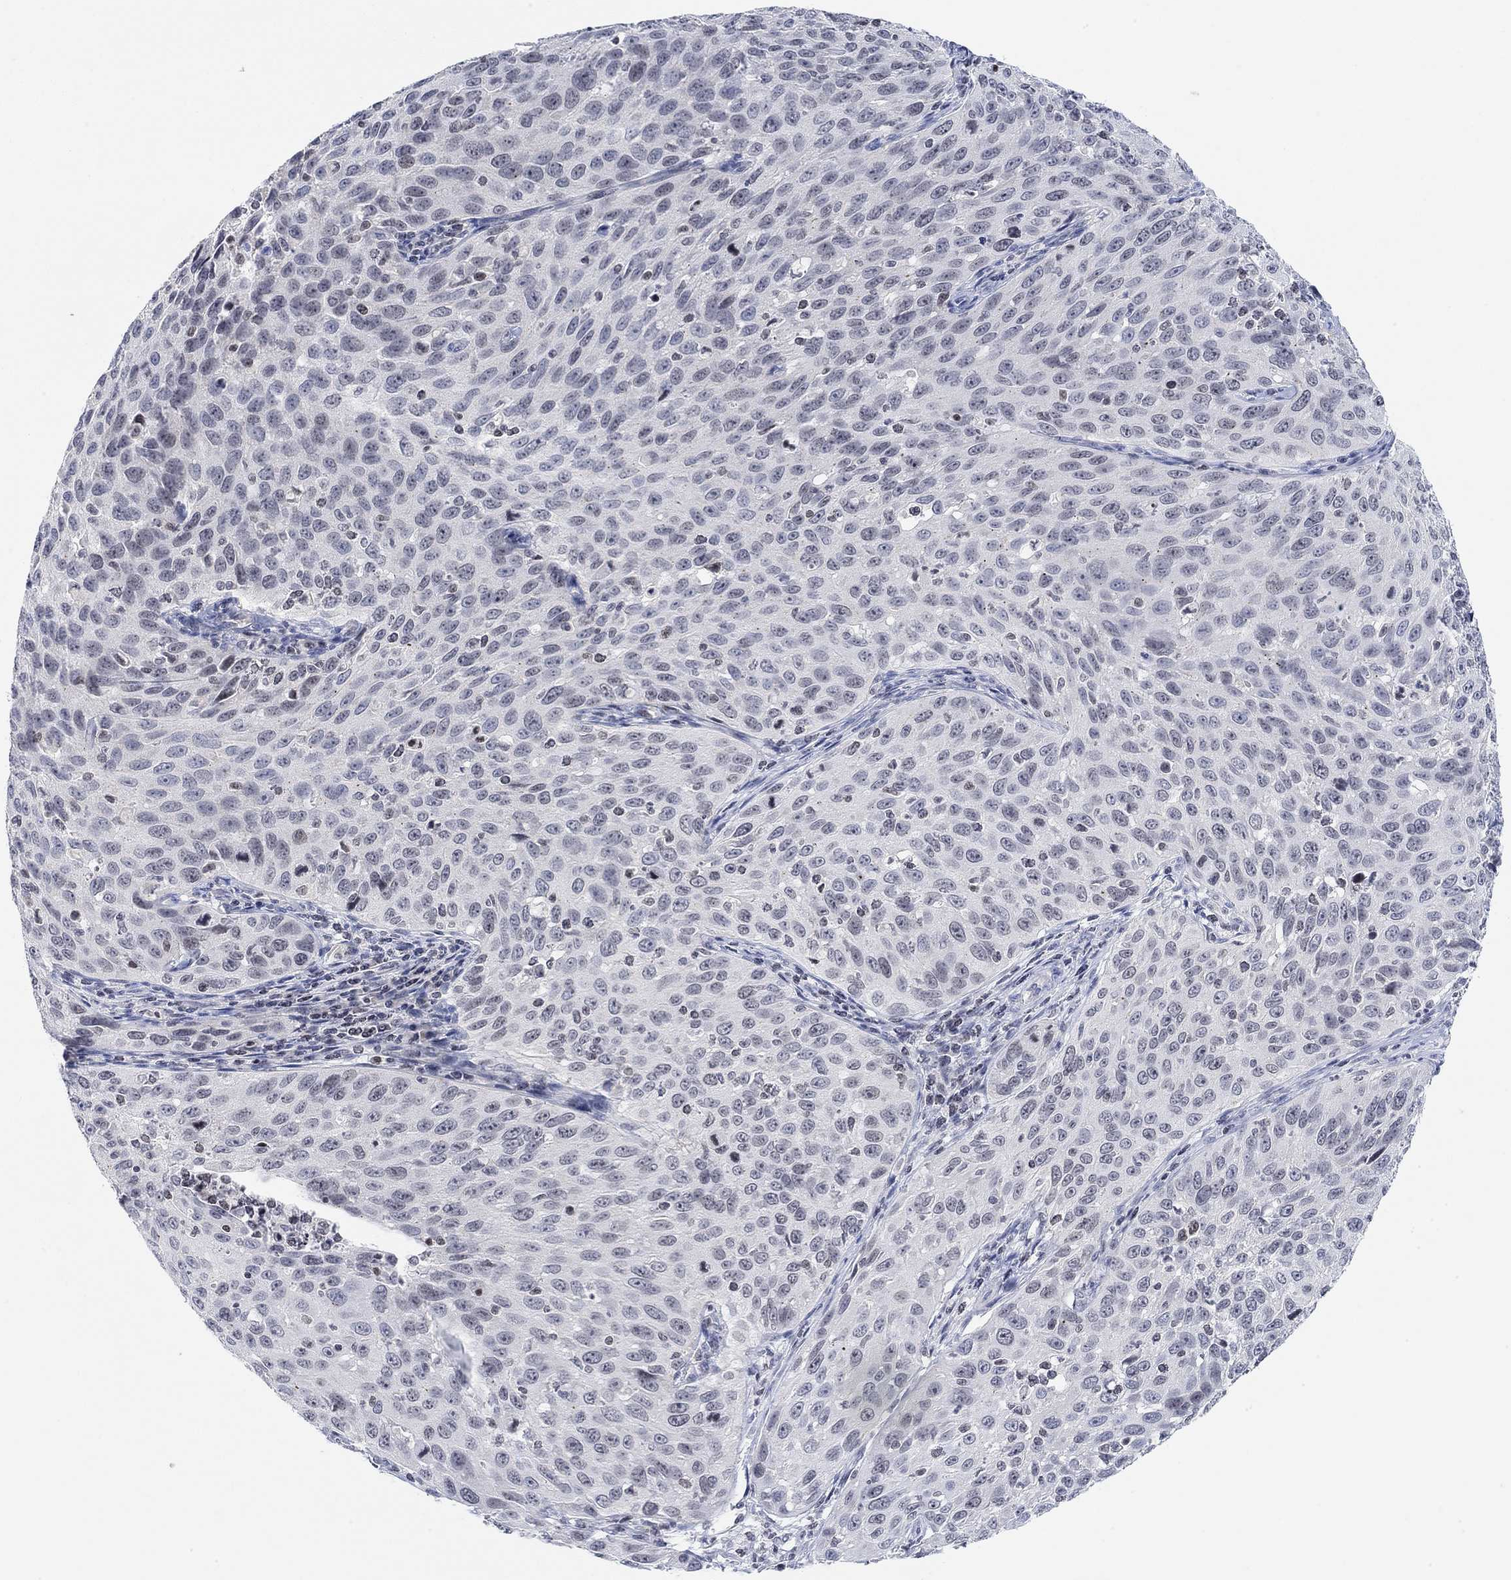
{"staining": {"intensity": "negative", "quantity": "none", "location": "none"}, "tissue": "cervical cancer", "cell_type": "Tumor cells", "image_type": "cancer", "snomed": [{"axis": "morphology", "description": "Squamous cell carcinoma, NOS"}, {"axis": "topography", "description": "Cervix"}], "caption": "DAB (3,3'-diaminobenzidine) immunohistochemical staining of human cervical squamous cell carcinoma displays no significant positivity in tumor cells.", "gene": "ATP6V1E2", "patient": {"sex": "female", "age": 26}}